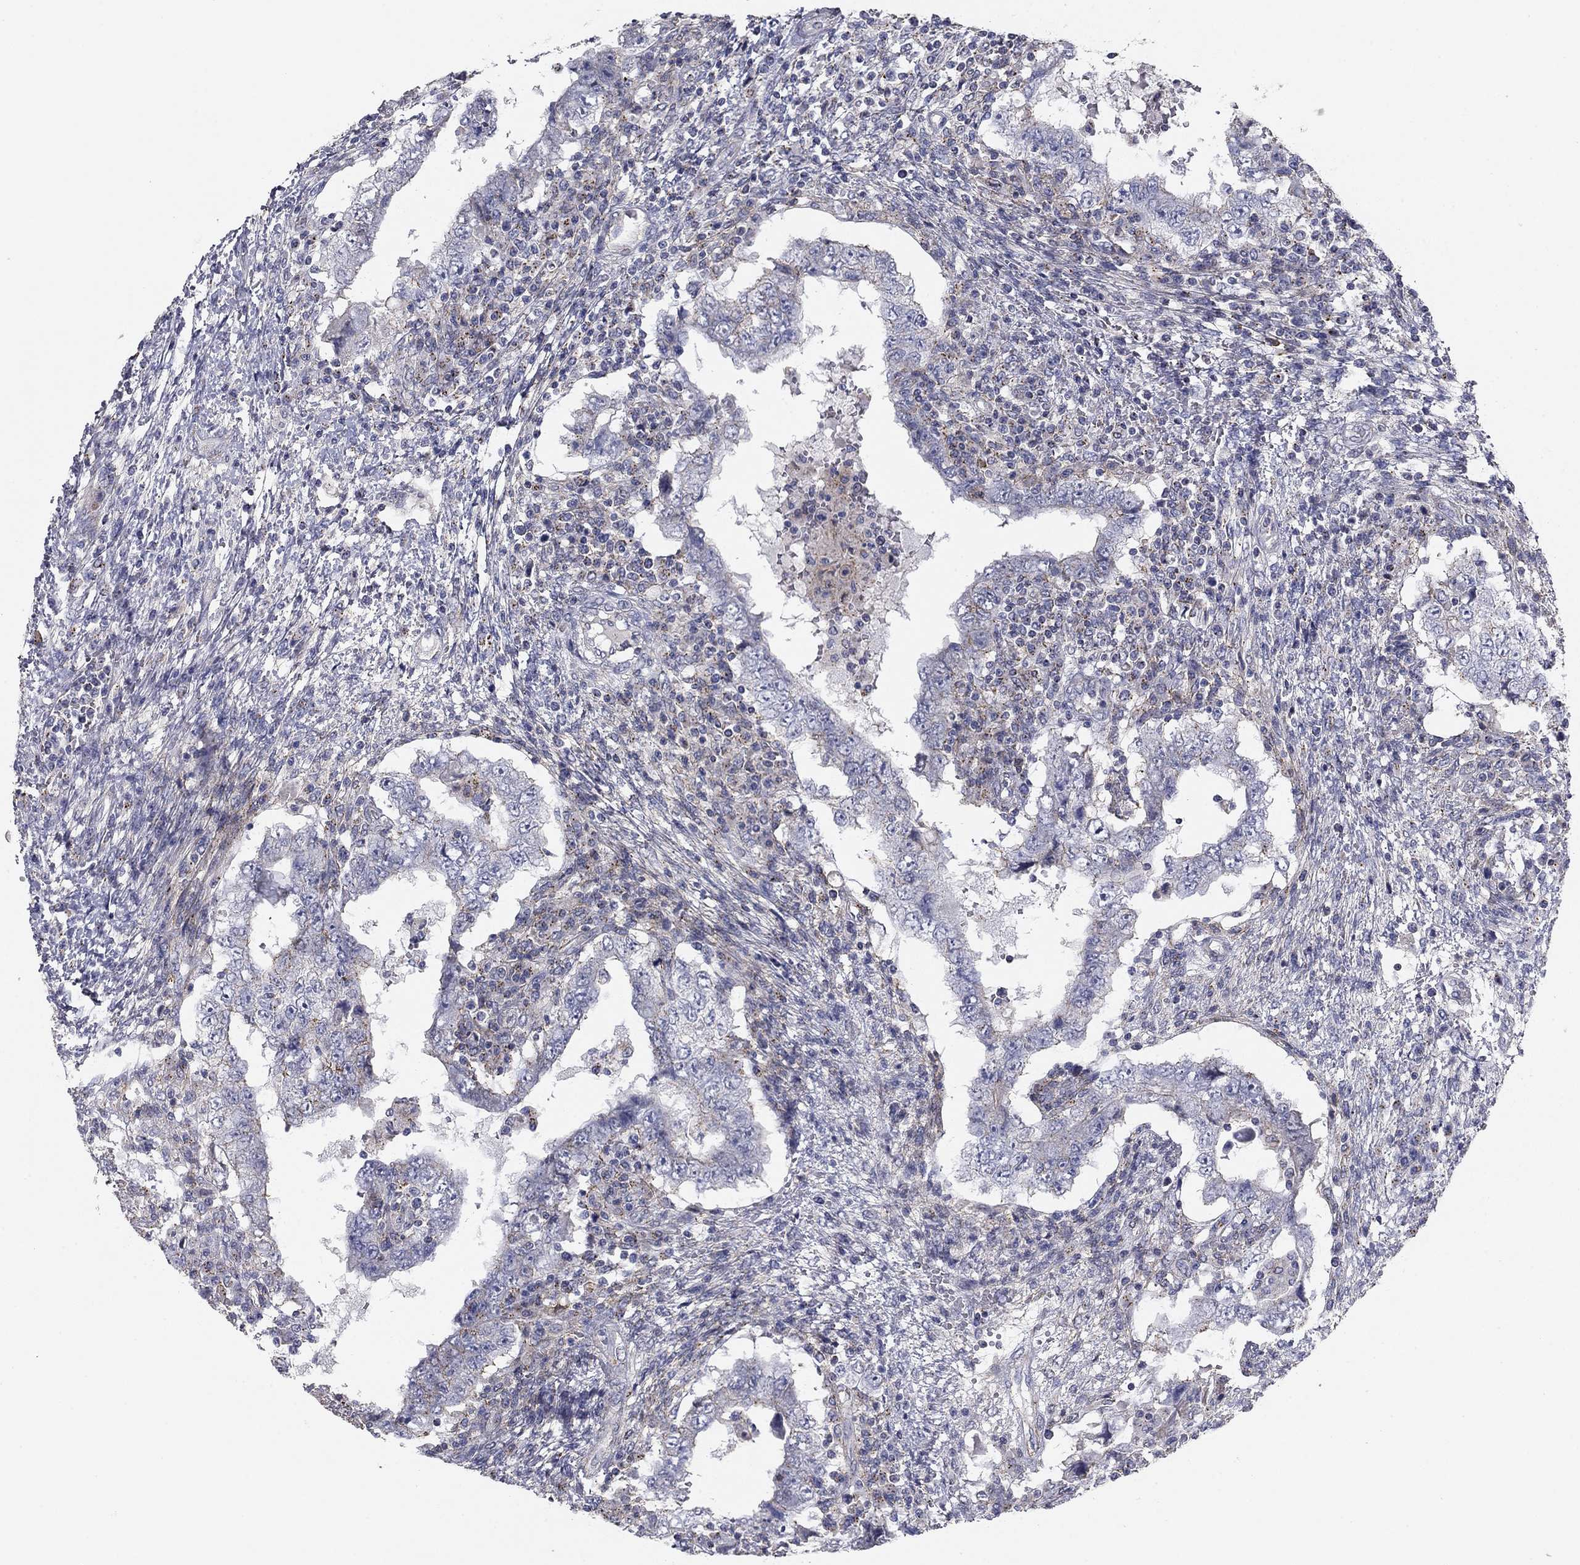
{"staining": {"intensity": "negative", "quantity": "none", "location": "none"}, "tissue": "testis cancer", "cell_type": "Tumor cells", "image_type": "cancer", "snomed": [{"axis": "morphology", "description": "Carcinoma, Embryonal, NOS"}, {"axis": "topography", "description": "Testis"}], "caption": "The photomicrograph reveals no significant staining in tumor cells of embryonal carcinoma (testis). The staining was performed using DAB (3,3'-diaminobenzidine) to visualize the protein expression in brown, while the nuclei were stained in blue with hematoxylin (Magnification: 20x).", "gene": "SEPTIN3", "patient": {"sex": "male", "age": 26}}